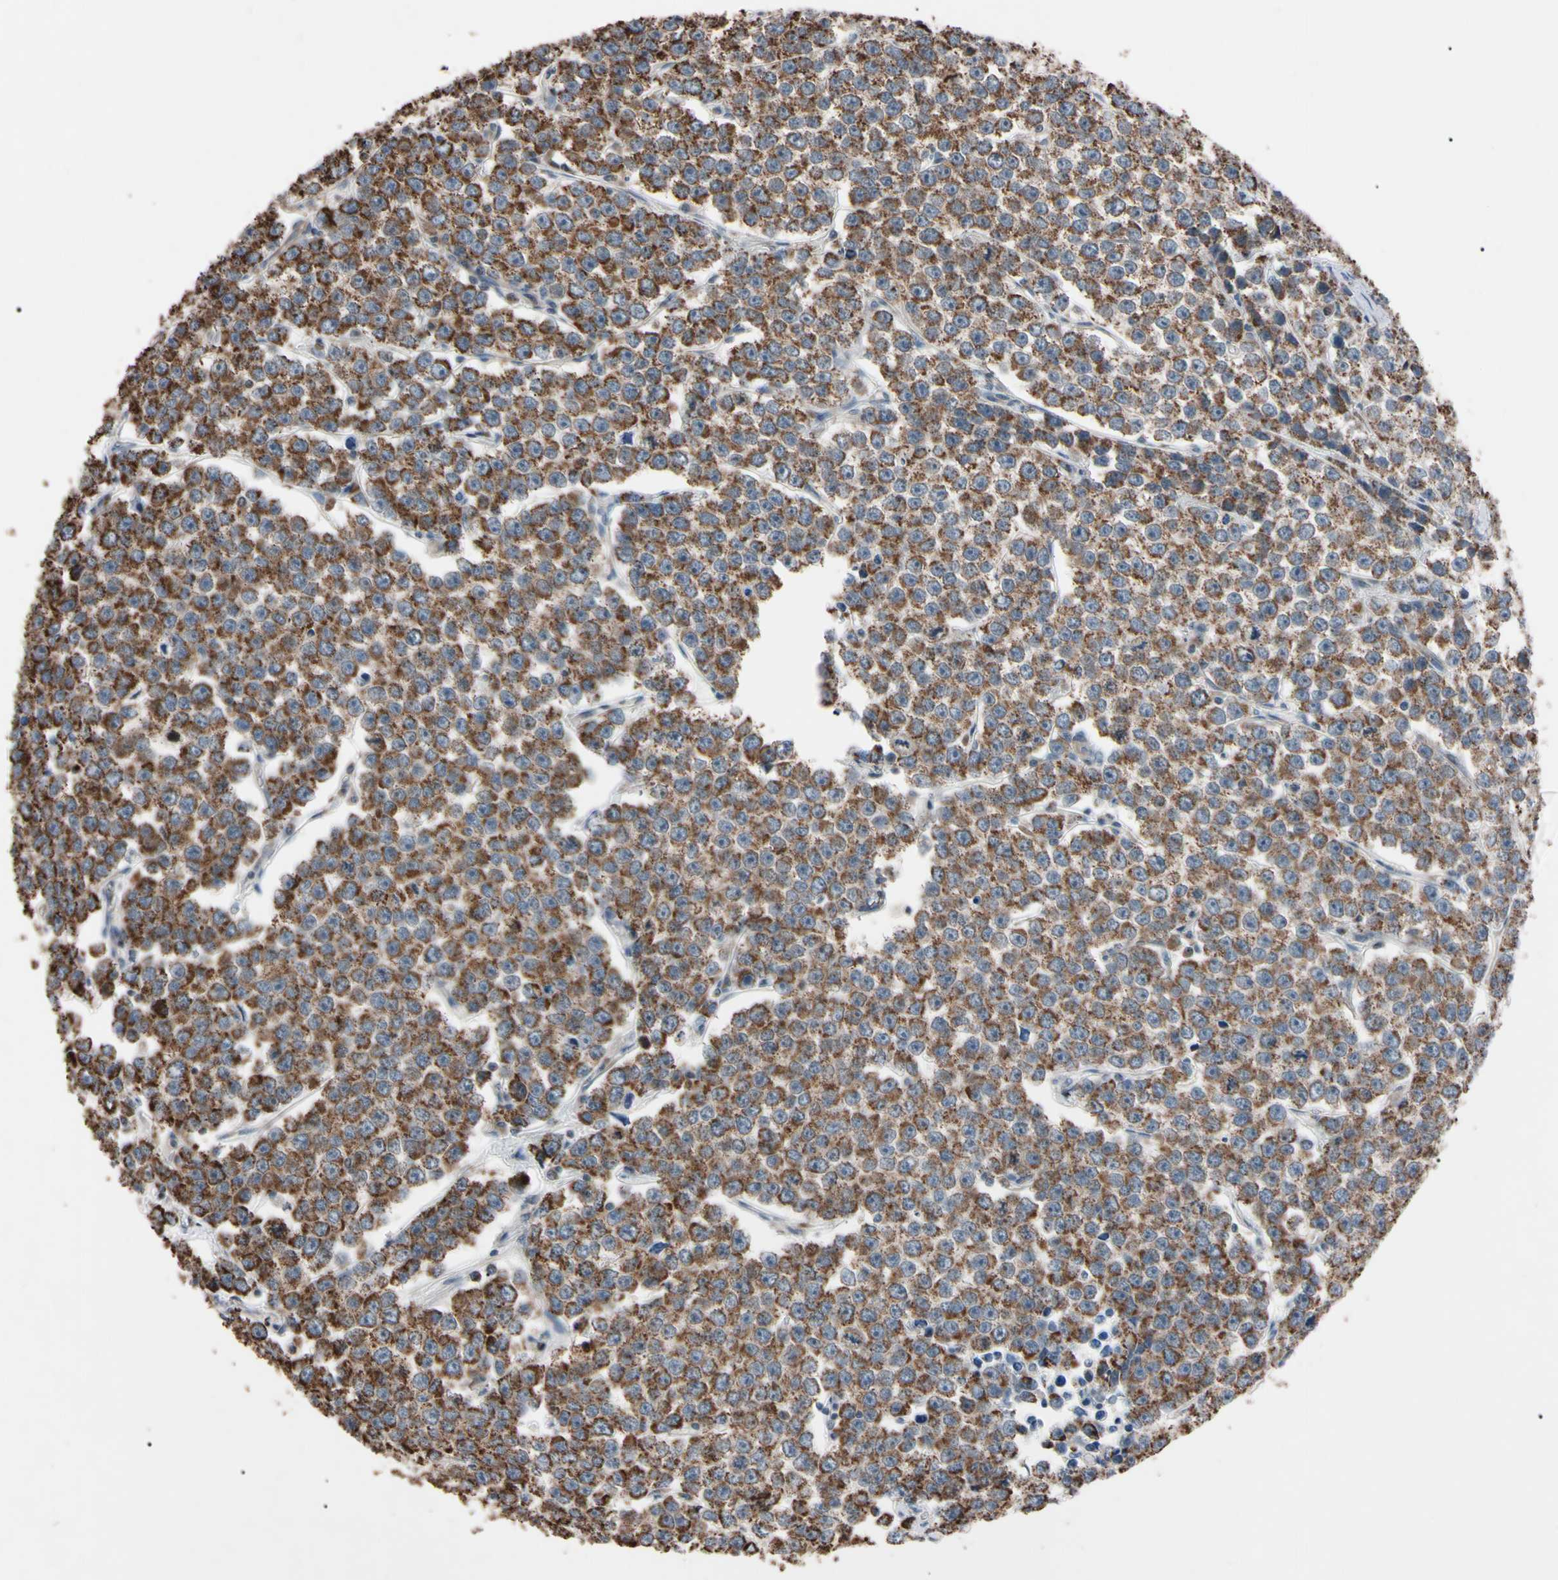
{"staining": {"intensity": "moderate", "quantity": ">75%", "location": "cytoplasmic/membranous"}, "tissue": "testis cancer", "cell_type": "Tumor cells", "image_type": "cancer", "snomed": [{"axis": "morphology", "description": "Seminoma, NOS"}, {"axis": "morphology", "description": "Carcinoma, Embryonal, NOS"}, {"axis": "topography", "description": "Testis"}], "caption": "Testis cancer (embryonal carcinoma) stained with a protein marker displays moderate staining in tumor cells.", "gene": "TNFRSF1A", "patient": {"sex": "male", "age": 52}}